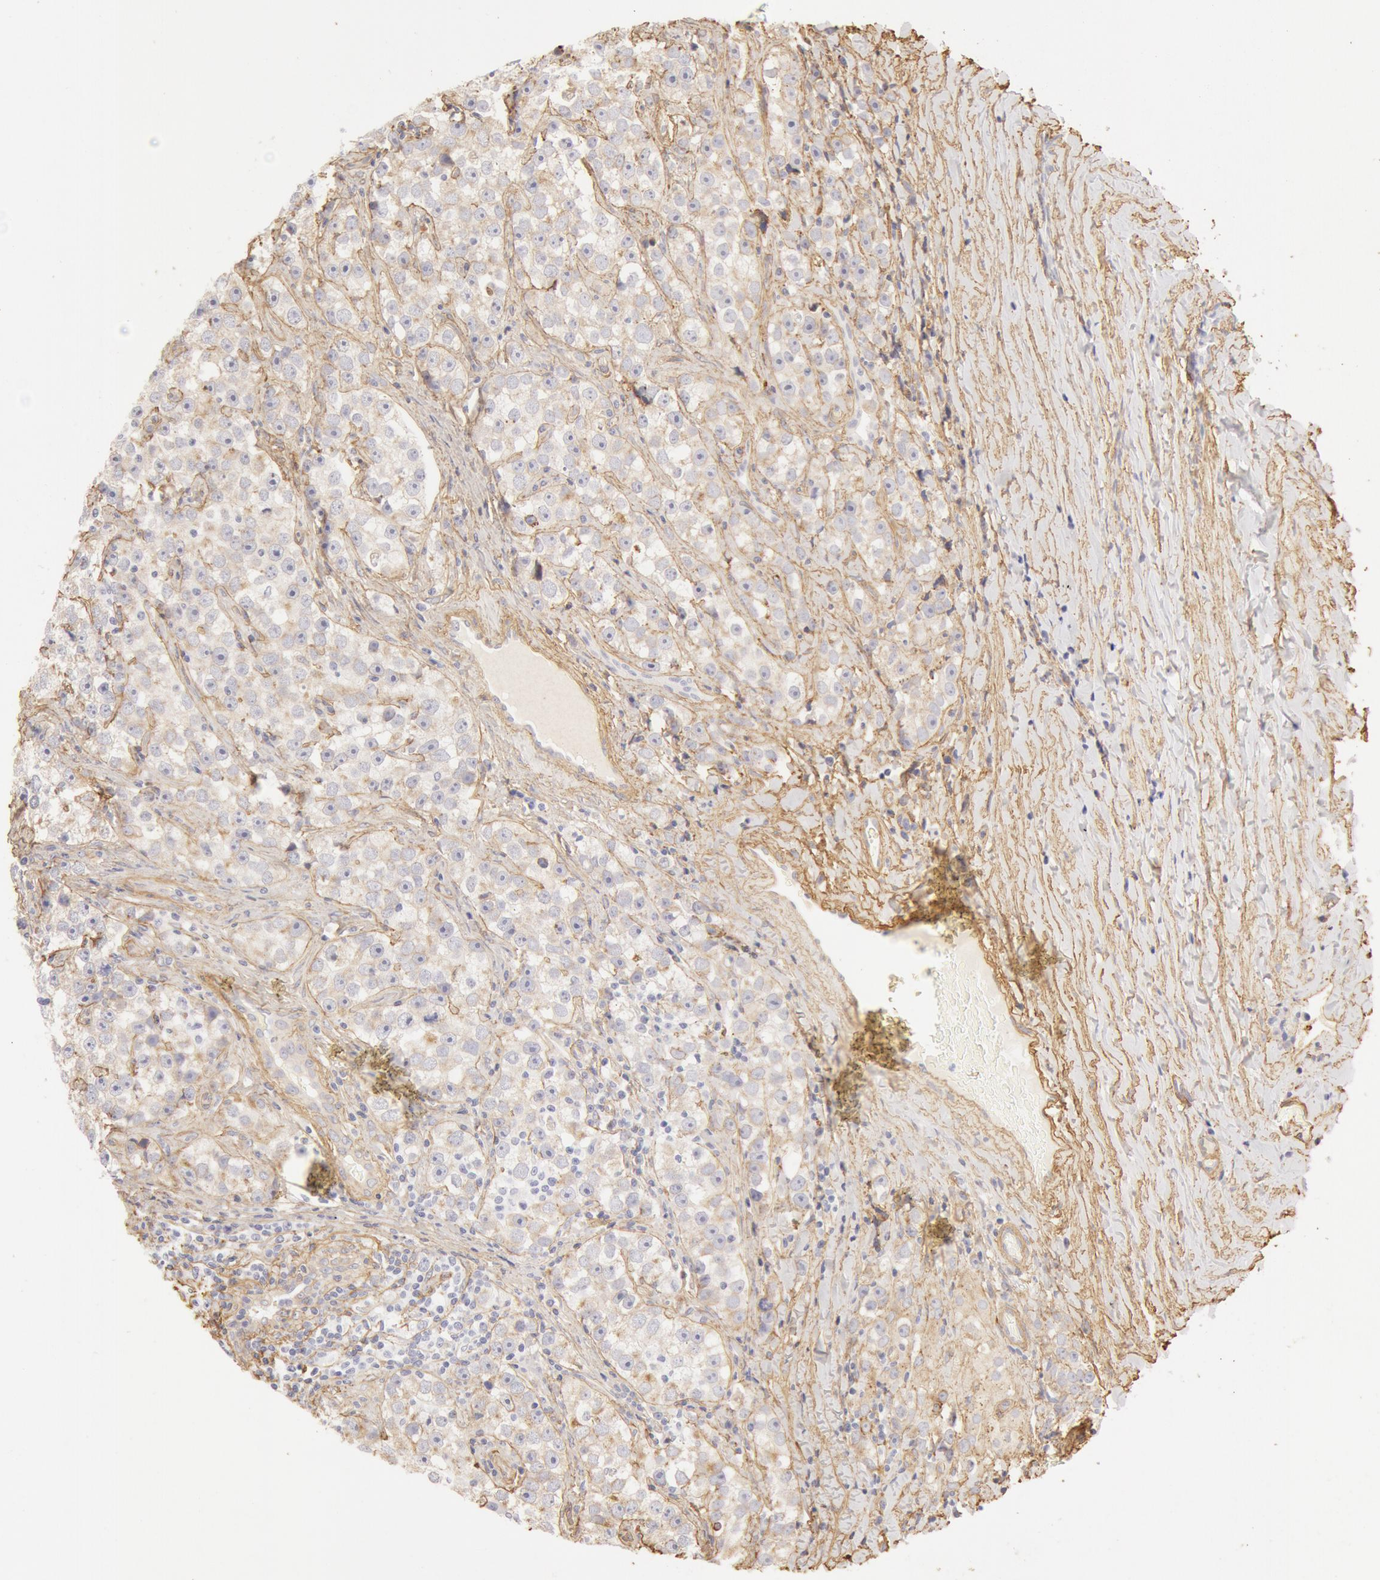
{"staining": {"intensity": "weak", "quantity": "25%-75%", "location": "cytoplasmic/membranous"}, "tissue": "testis cancer", "cell_type": "Tumor cells", "image_type": "cancer", "snomed": [{"axis": "morphology", "description": "Seminoma, NOS"}, {"axis": "topography", "description": "Testis"}], "caption": "A brown stain labels weak cytoplasmic/membranous expression of a protein in testis cancer (seminoma) tumor cells.", "gene": "COL4A1", "patient": {"sex": "male", "age": 32}}